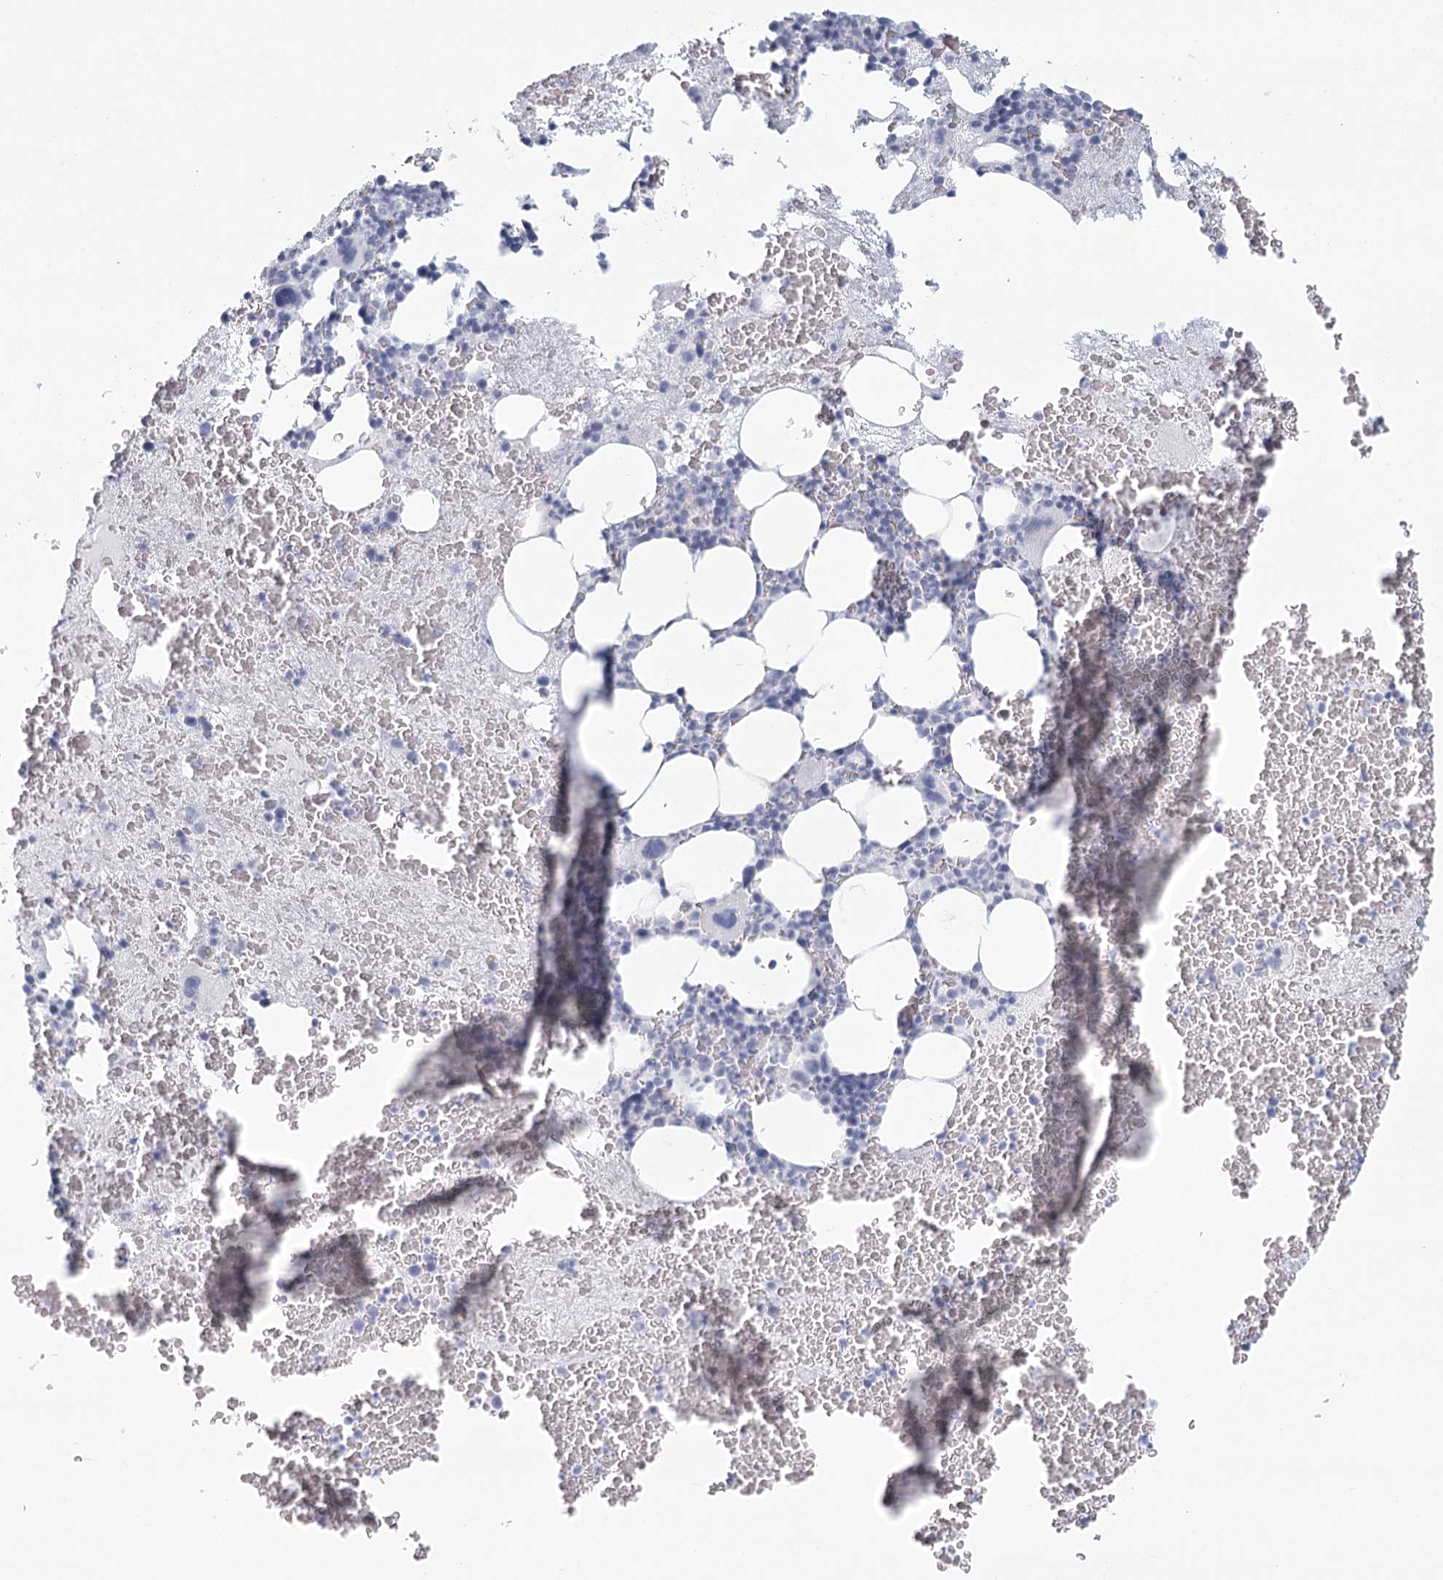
{"staining": {"intensity": "negative", "quantity": "none", "location": "none"}, "tissue": "bone marrow", "cell_type": "Hematopoietic cells", "image_type": "normal", "snomed": [{"axis": "morphology", "description": "Normal tissue, NOS"}, {"axis": "topography", "description": "Bone marrow"}], "caption": "IHC of unremarkable bone marrow exhibits no positivity in hematopoietic cells. (Immunohistochemistry (ihc), brightfield microscopy, high magnification).", "gene": "WNT8B", "patient": {"sex": "male", "age": 36}}